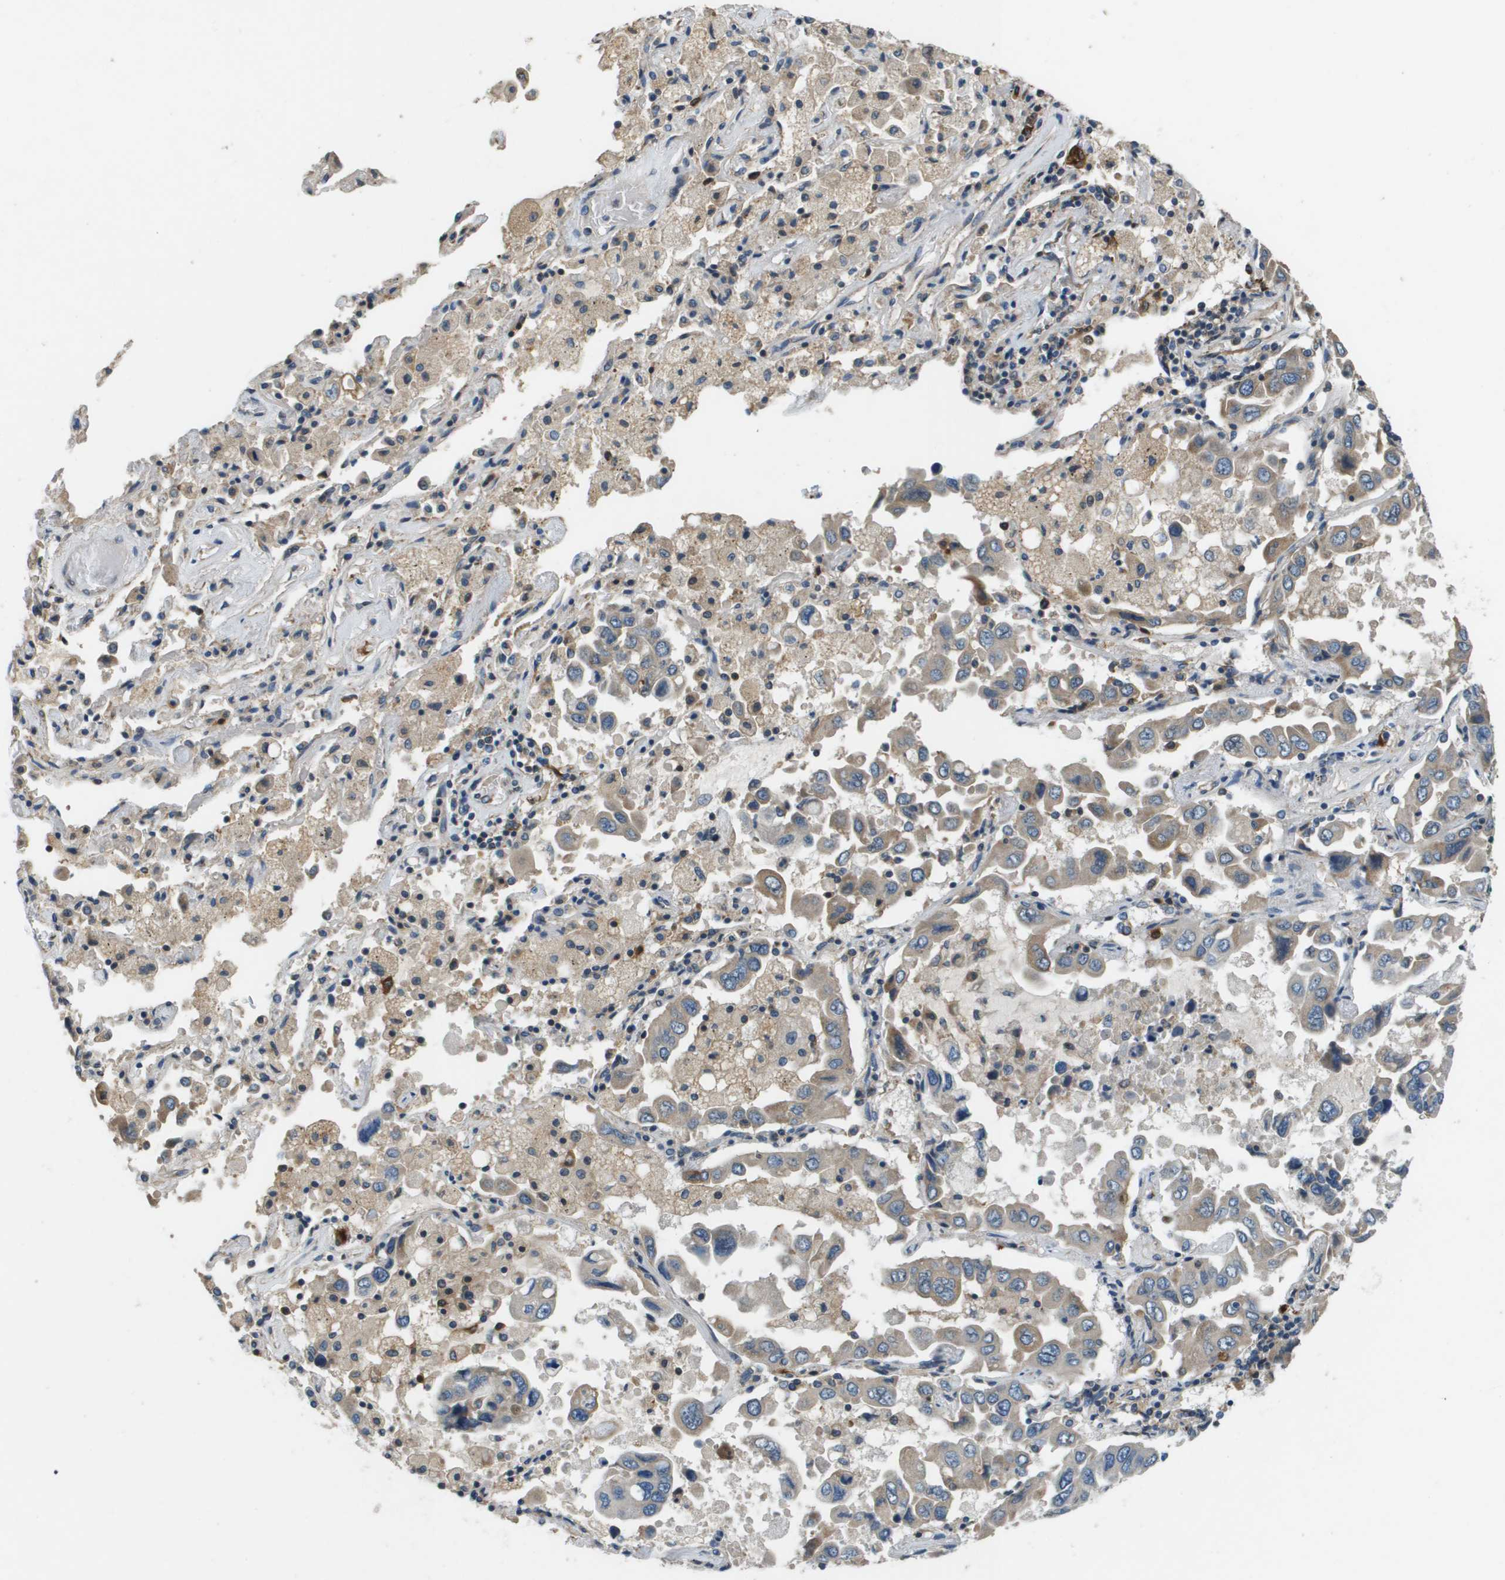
{"staining": {"intensity": "weak", "quantity": "<25%", "location": "cytoplasmic/membranous"}, "tissue": "lung cancer", "cell_type": "Tumor cells", "image_type": "cancer", "snomed": [{"axis": "morphology", "description": "Adenocarcinoma, NOS"}, {"axis": "topography", "description": "Lung"}], "caption": "An immunohistochemistry image of lung cancer is shown. There is no staining in tumor cells of lung cancer. Nuclei are stained in blue.", "gene": "SAMSN1", "patient": {"sex": "male", "age": 64}}